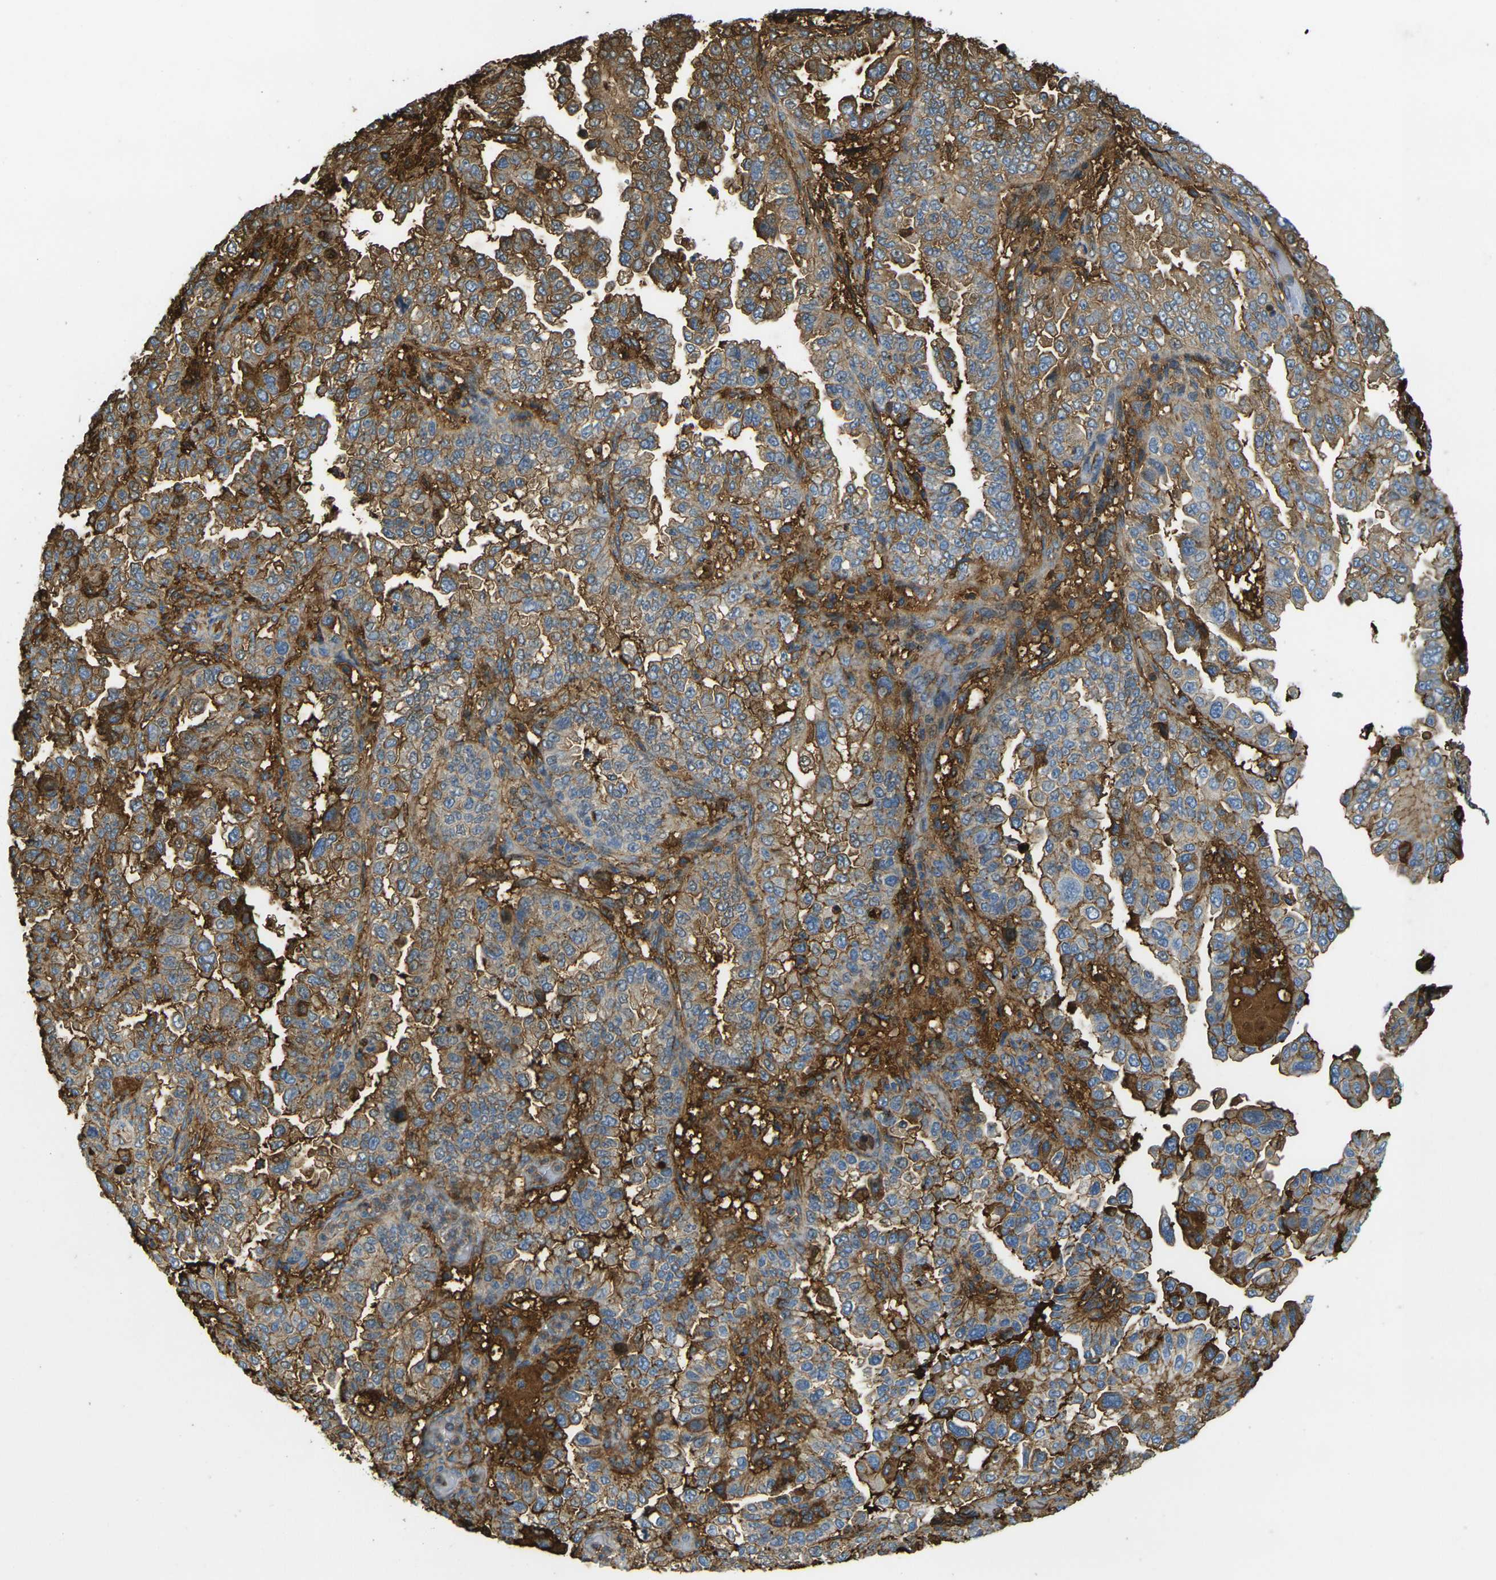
{"staining": {"intensity": "strong", "quantity": ">75%", "location": "cytoplasmic/membranous"}, "tissue": "endometrial cancer", "cell_type": "Tumor cells", "image_type": "cancer", "snomed": [{"axis": "morphology", "description": "Adenocarcinoma, NOS"}, {"axis": "topography", "description": "Endometrium"}], "caption": "The photomicrograph shows a brown stain indicating the presence of a protein in the cytoplasmic/membranous of tumor cells in endometrial adenocarcinoma.", "gene": "PLCD1", "patient": {"sex": "female", "age": 85}}